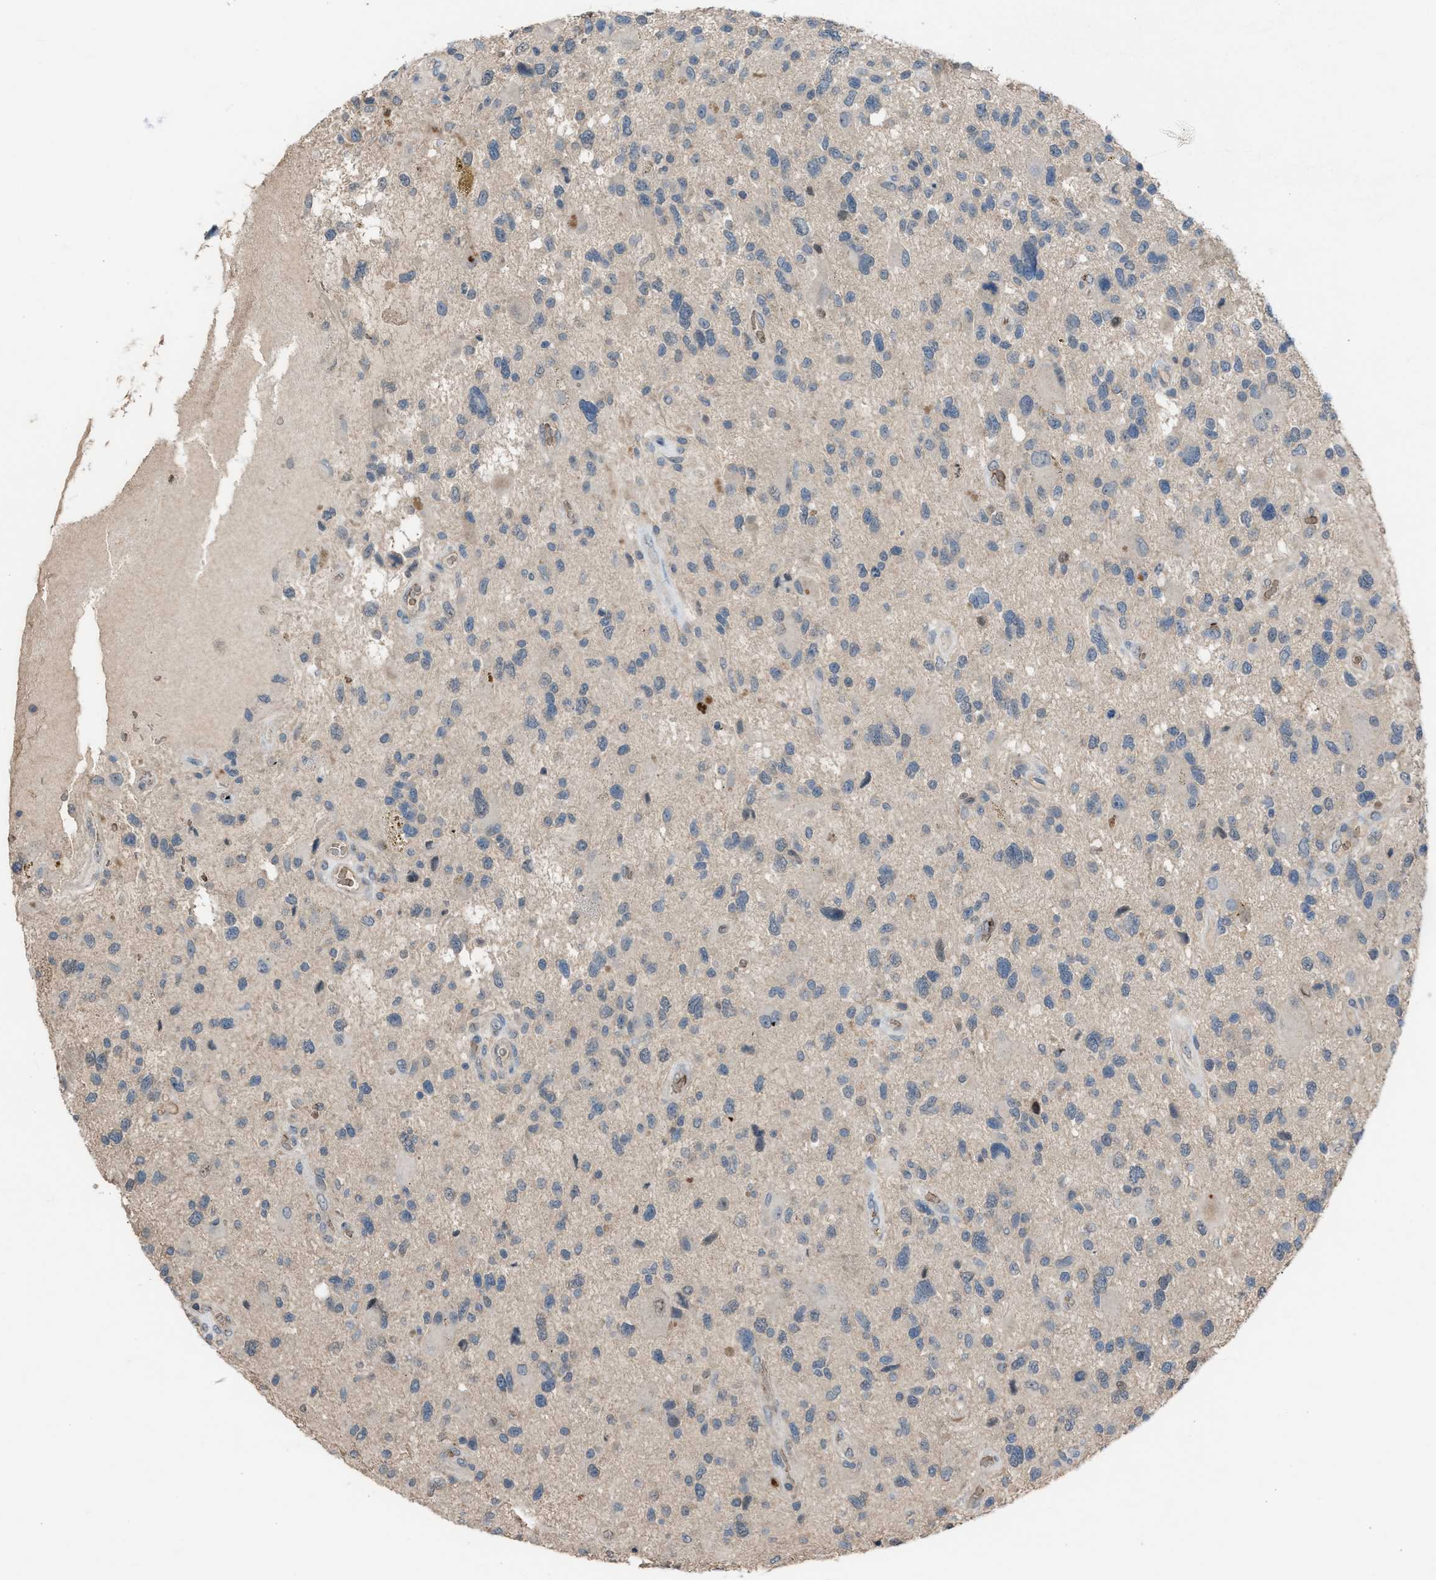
{"staining": {"intensity": "negative", "quantity": "none", "location": "none"}, "tissue": "glioma", "cell_type": "Tumor cells", "image_type": "cancer", "snomed": [{"axis": "morphology", "description": "Glioma, malignant, High grade"}, {"axis": "topography", "description": "Brain"}], "caption": "A high-resolution micrograph shows IHC staining of glioma, which shows no significant positivity in tumor cells.", "gene": "CFAP77", "patient": {"sex": "male", "age": 33}}